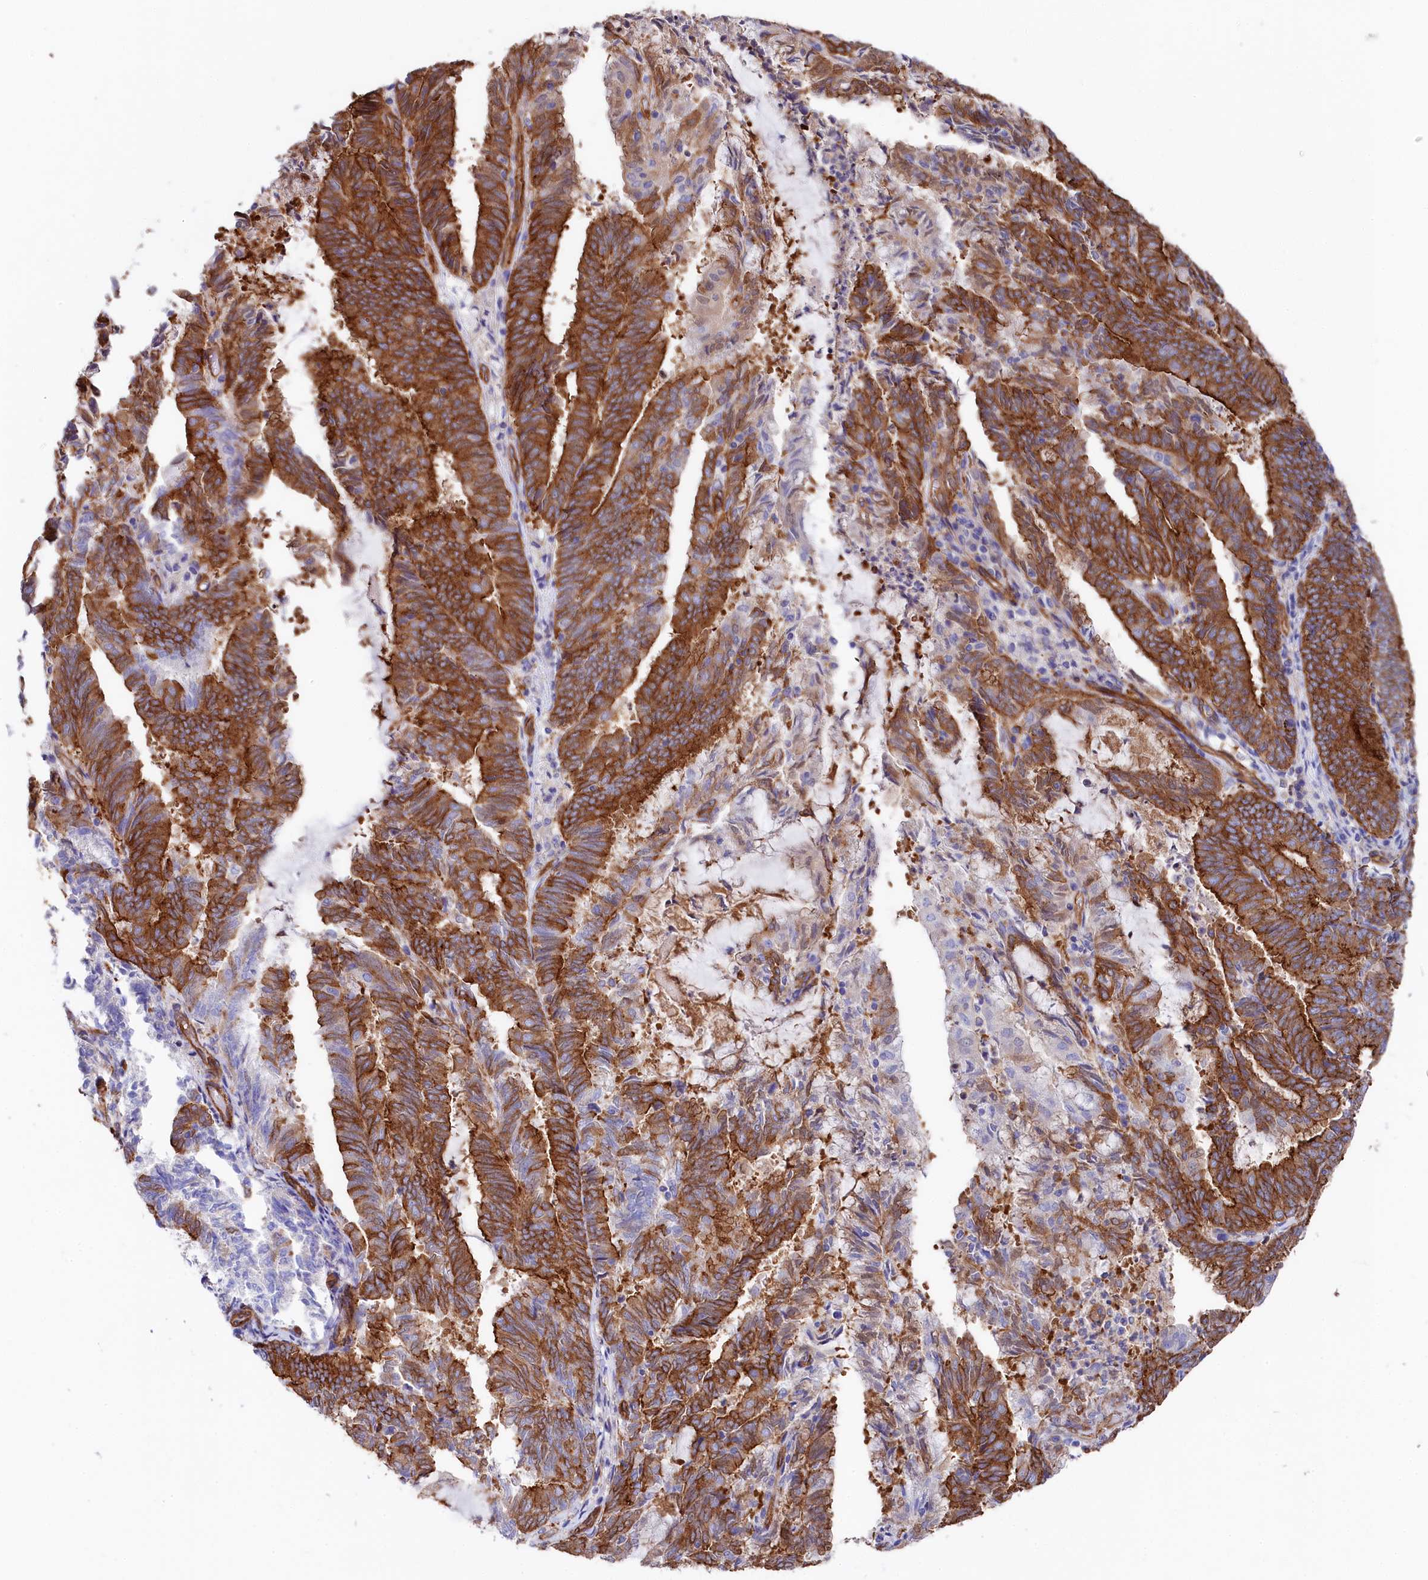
{"staining": {"intensity": "strong", "quantity": ">75%", "location": "cytoplasmic/membranous"}, "tissue": "endometrial cancer", "cell_type": "Tumor cells", "image_type": "cancer", "snomed": [{"axis": "morphology", "description": "Adenocarcinoma, NOS"}, {"axis": "topography", "description": "Endometrium"}], "caption": "This is an image of immunohistochemistry (IHC) staining of adenocarcinoma (endometrial), which shows strong expression in the cytoplasmic/membranous of tumor cells.", "gene": "TNKS1BP1", "patient": {"sex": "female", "age": 80}}